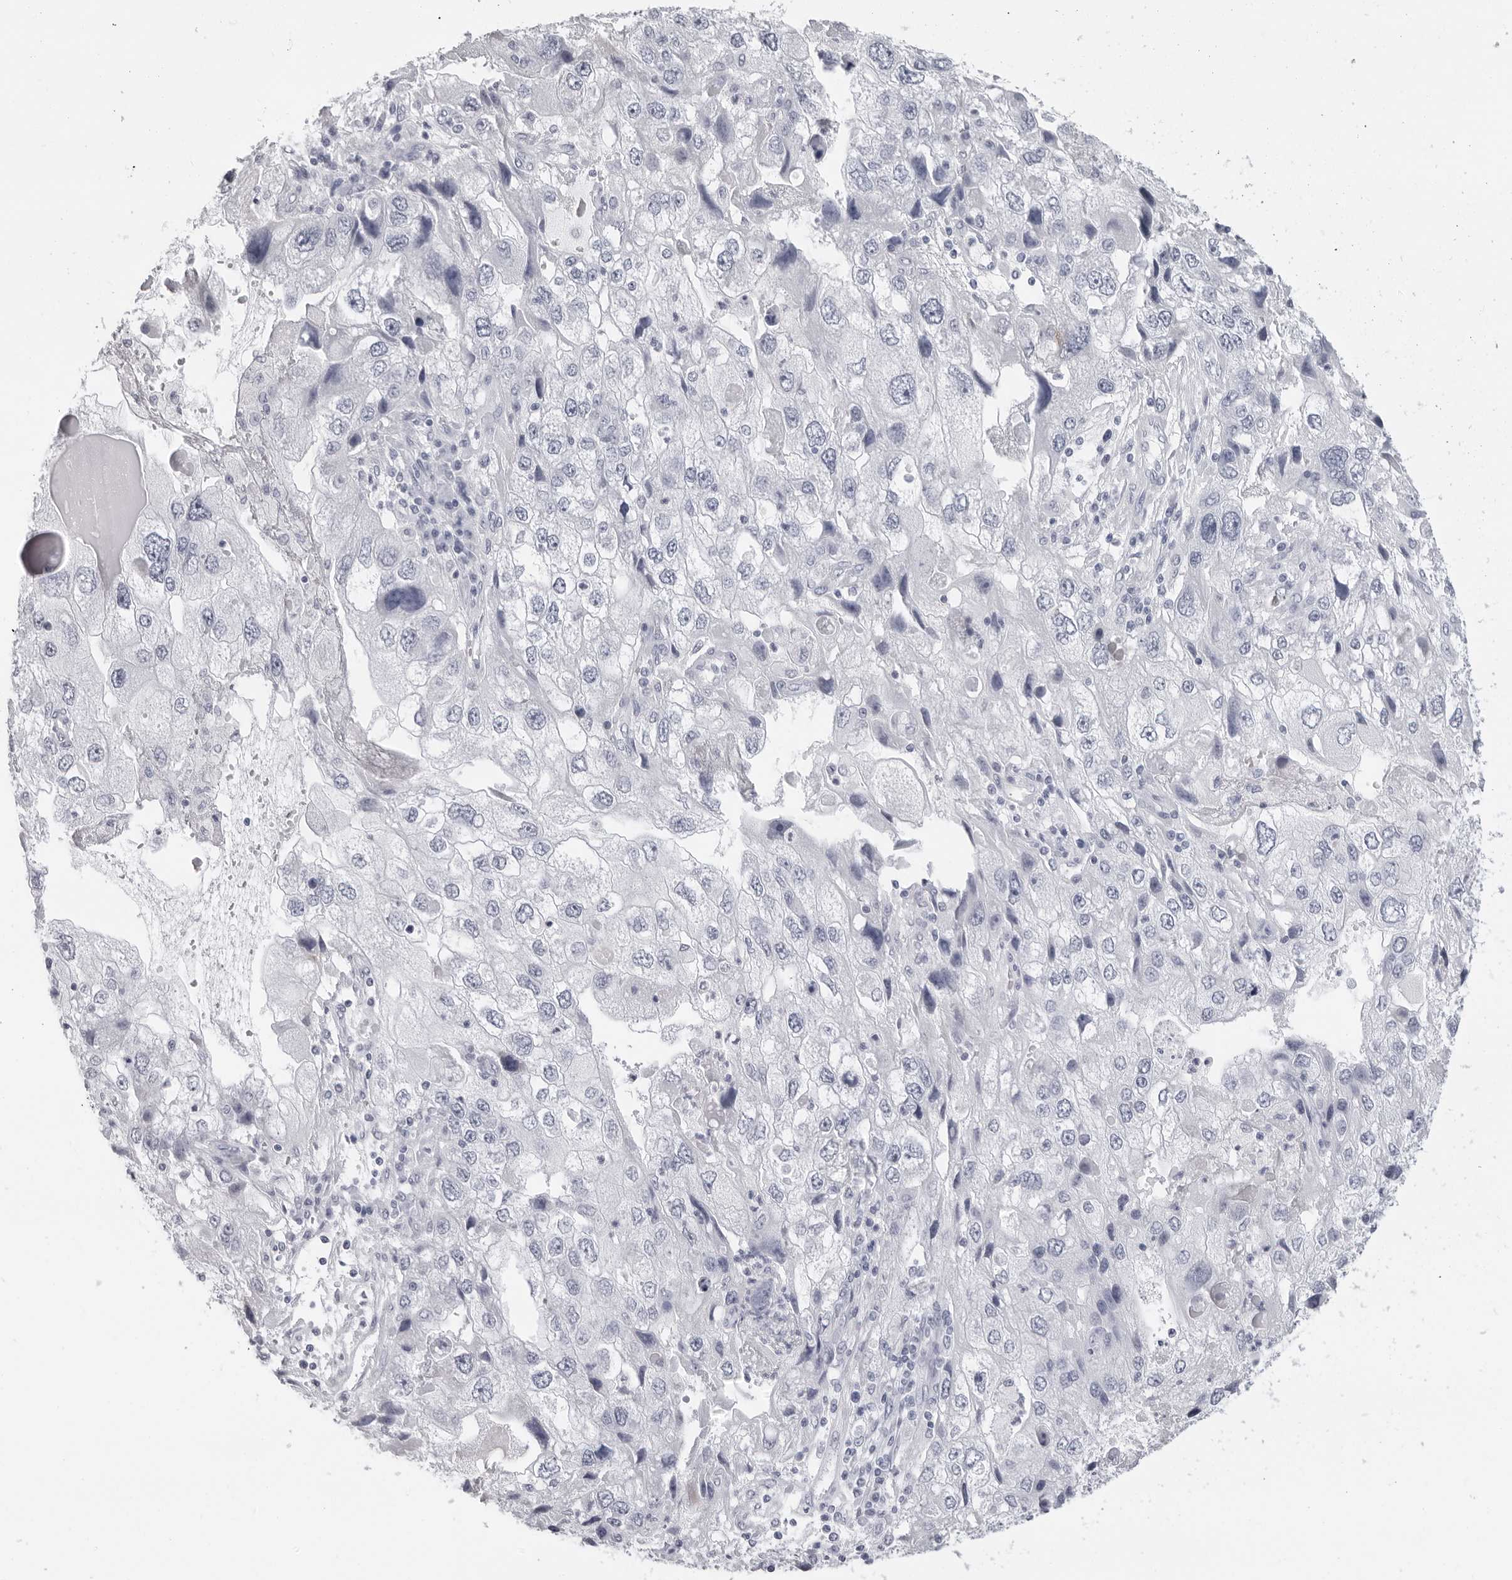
{"staining": {"intensity": "negative", "quantity": "none", "location": "none"}, "tissue": "endometrial cancer", "cell_type": "Tumor cells", "image_type": "cancer", "snomed": [{"axis": "morphology", "description": "Adenocarcinoma, NOS"}, {"axis": "topography", "description": "Endometrium"}], "caption": "High magnification brightfield microscopy of endometrial cancer stained with DAB (3,3'-diaminobenzidine) (brown) and counterstained with hematoxylin (blue): tumor cells show no significant expression. Brightfield microscopy of immunohistochemistry (IHC) stained with DAB (brown) and hematoxylin (blue), captured at high magnification.", "gene": "AGMAT", "patient": {"sex": "female", "age": 49}}